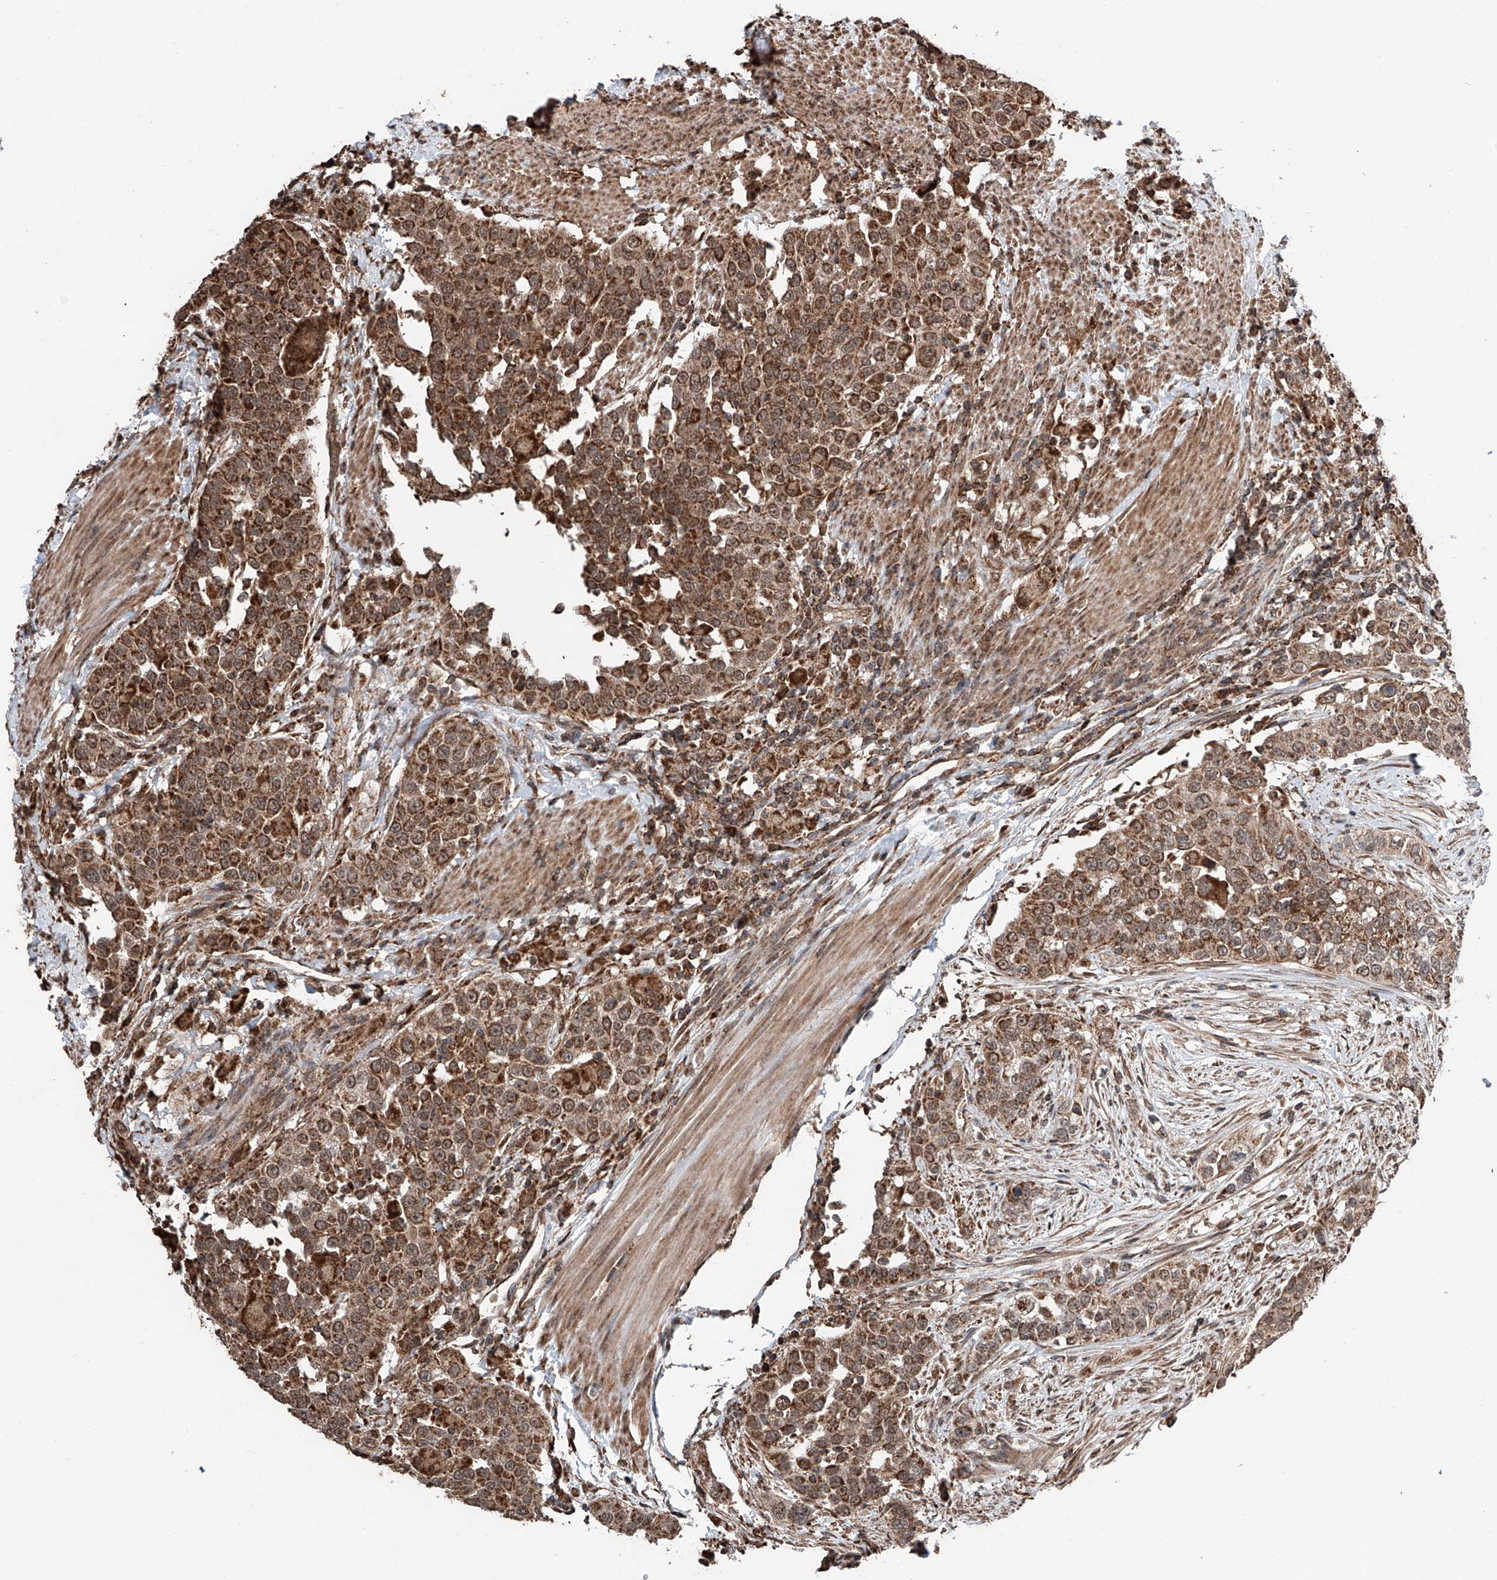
{"staining": {"intensity": "strong", "quantity": ">75%", "location": "cytoplasmic/membranous,nuclear"}, "tissue": "urothelial cancer", "cell_type": "Tumor cells", "image_type": "cancer", "snomed": [{"axis": "morphology", "description": "Urothelial carcinoma, High grade"}, {"axis": "topography", "description": "Urinary bladder"}], "caption": "This image shows immunohistochemistry staining of high-grade urothelial carcinoma, with high strong cytoplasmic/membranous and nuclear positivity in about >75% of tumor cells.", "gene": "ZNF445", "patient": {"sex": "female", "age": 80}}